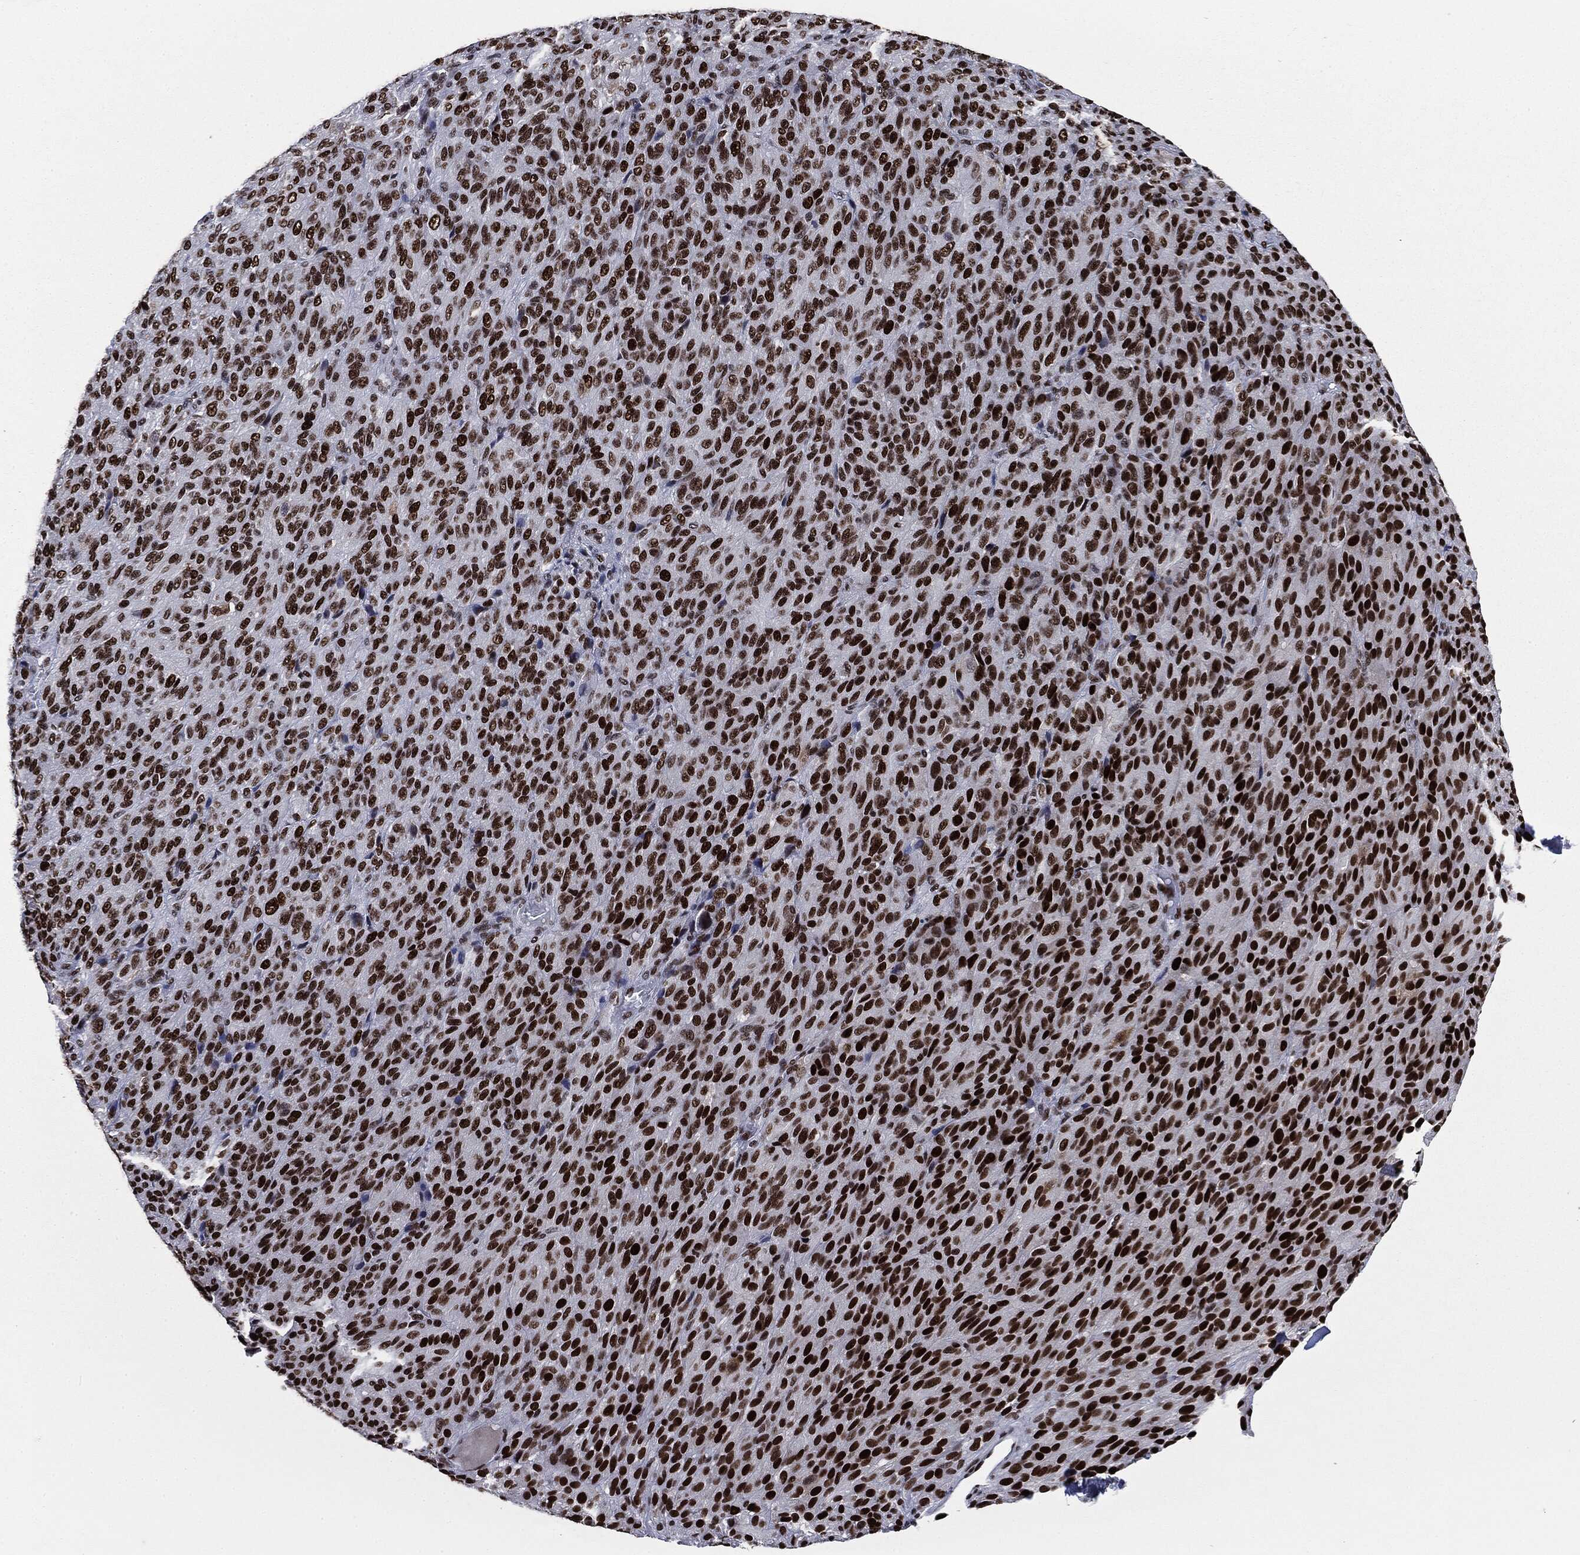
{"staining": {"intensity": "strong", "quantity": ">75%", "location": "nuclear"}, "tissue": "melanoma", "cell_type": "Tumor cells", "image_type": "cancer", "snomed": [{"axis": "morphology", "description": "Malignant melanoma, Metastatic site"}, {"axis": "topography", "description": "Brain"}], "caption": "A high amount of strong nuclear expression is appreciated in about >75% of tumor cells in malignant melanoma (metastatic site) tissue.", "gene": "MSH2", "patient": {"sex": "female", "age": 56}}